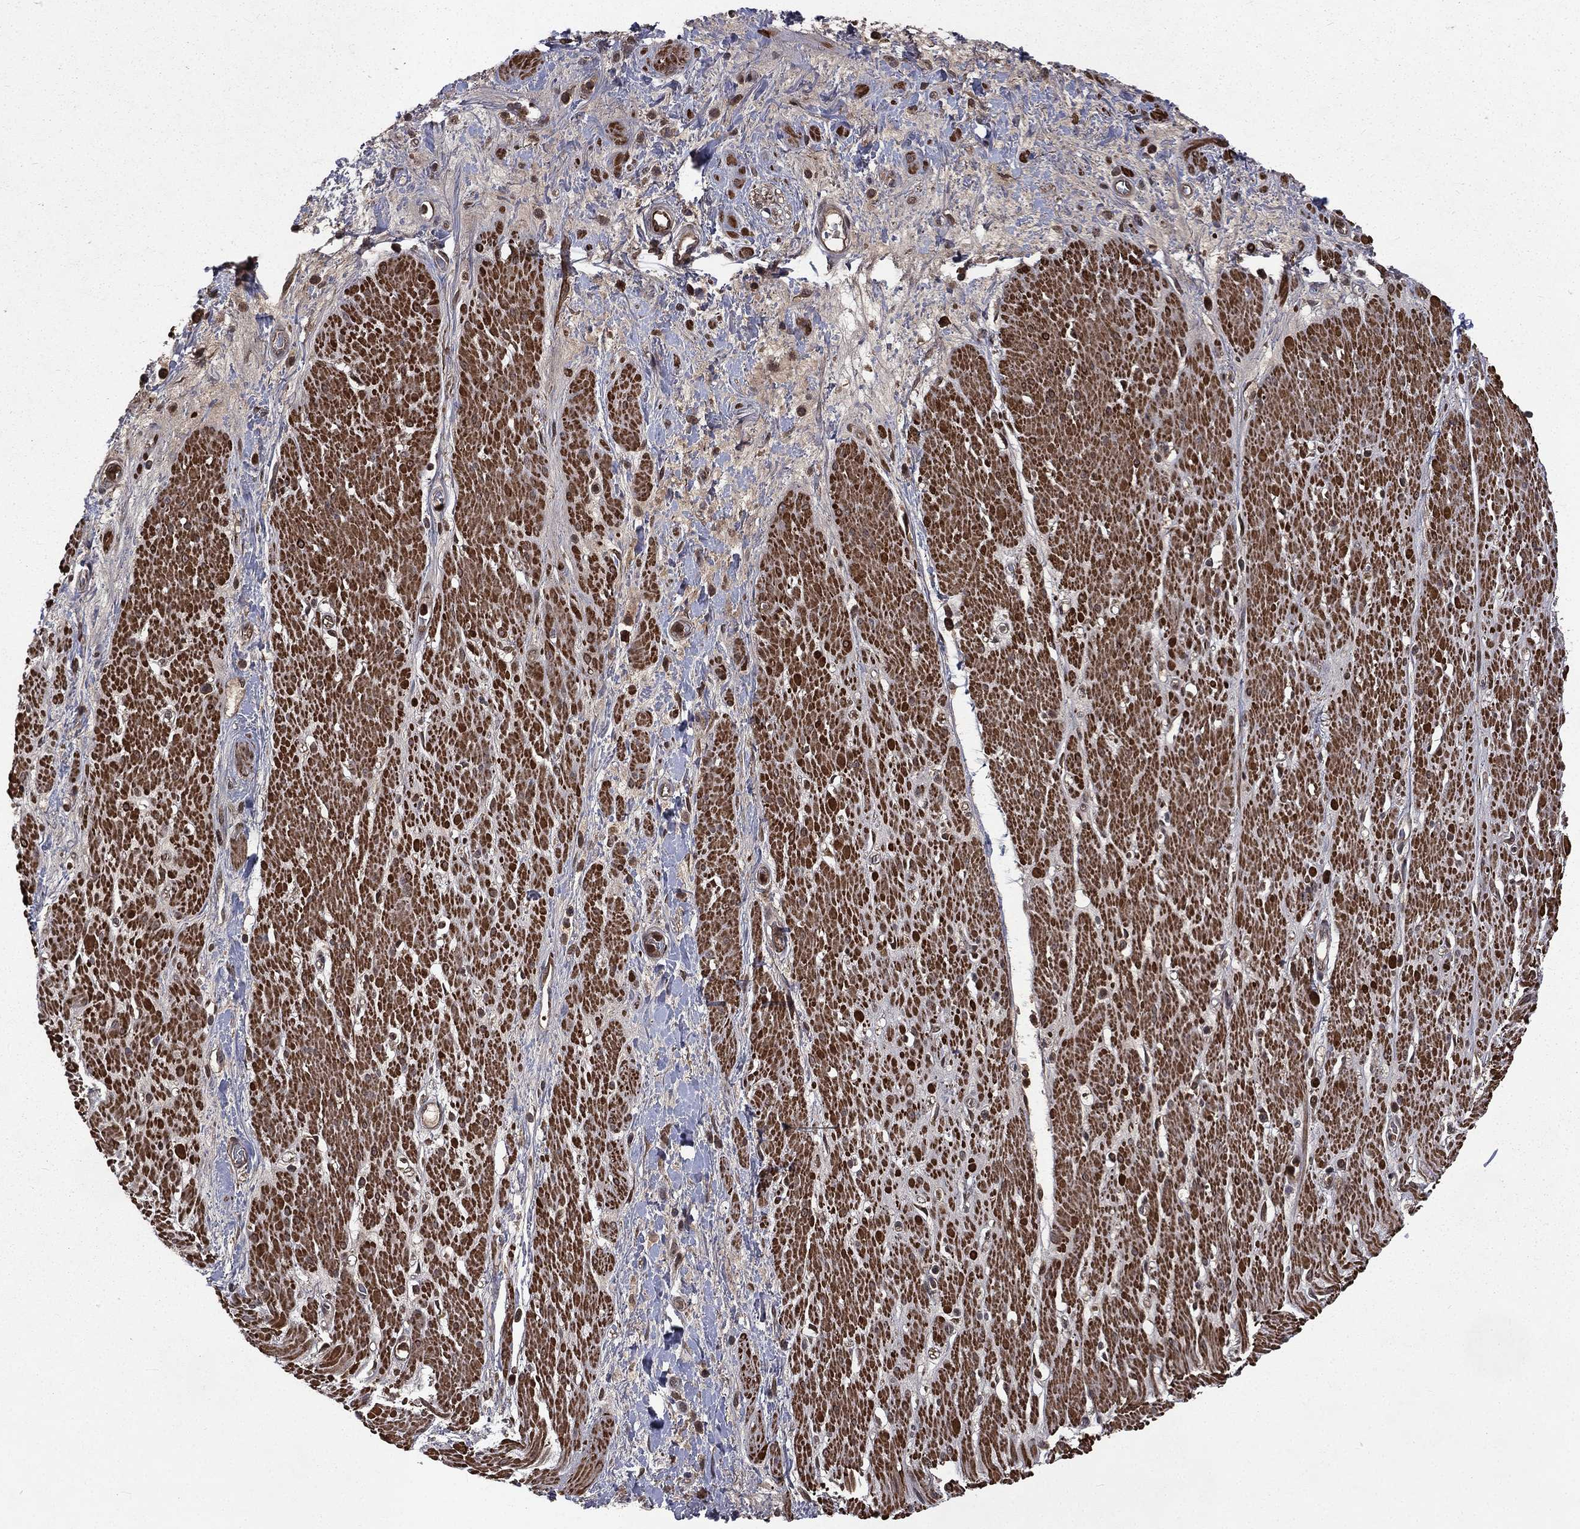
{"staining": {"intensity": "strong", "quantity": ">75%", "location": "cytoplasmic/membranous"}, "tissue": "smooth muscle", "cell_type": "Smooth muscle cells", "image_type": "normal", "snomed": [{"axis": "morphology", "description": "Normal tissue, NOS"}, {"axis": "topography", "description": "Soft tissue"}, {"axis": "topography", "description": "Smooth muscle"}], "caption": "Strong cytoplasmic/membranous protein positivity is present in approximately >75% of smooth muscle cells in smooth muscle.", "gene": "LENG8", "patient": {"sex": "male", "age": 72}}